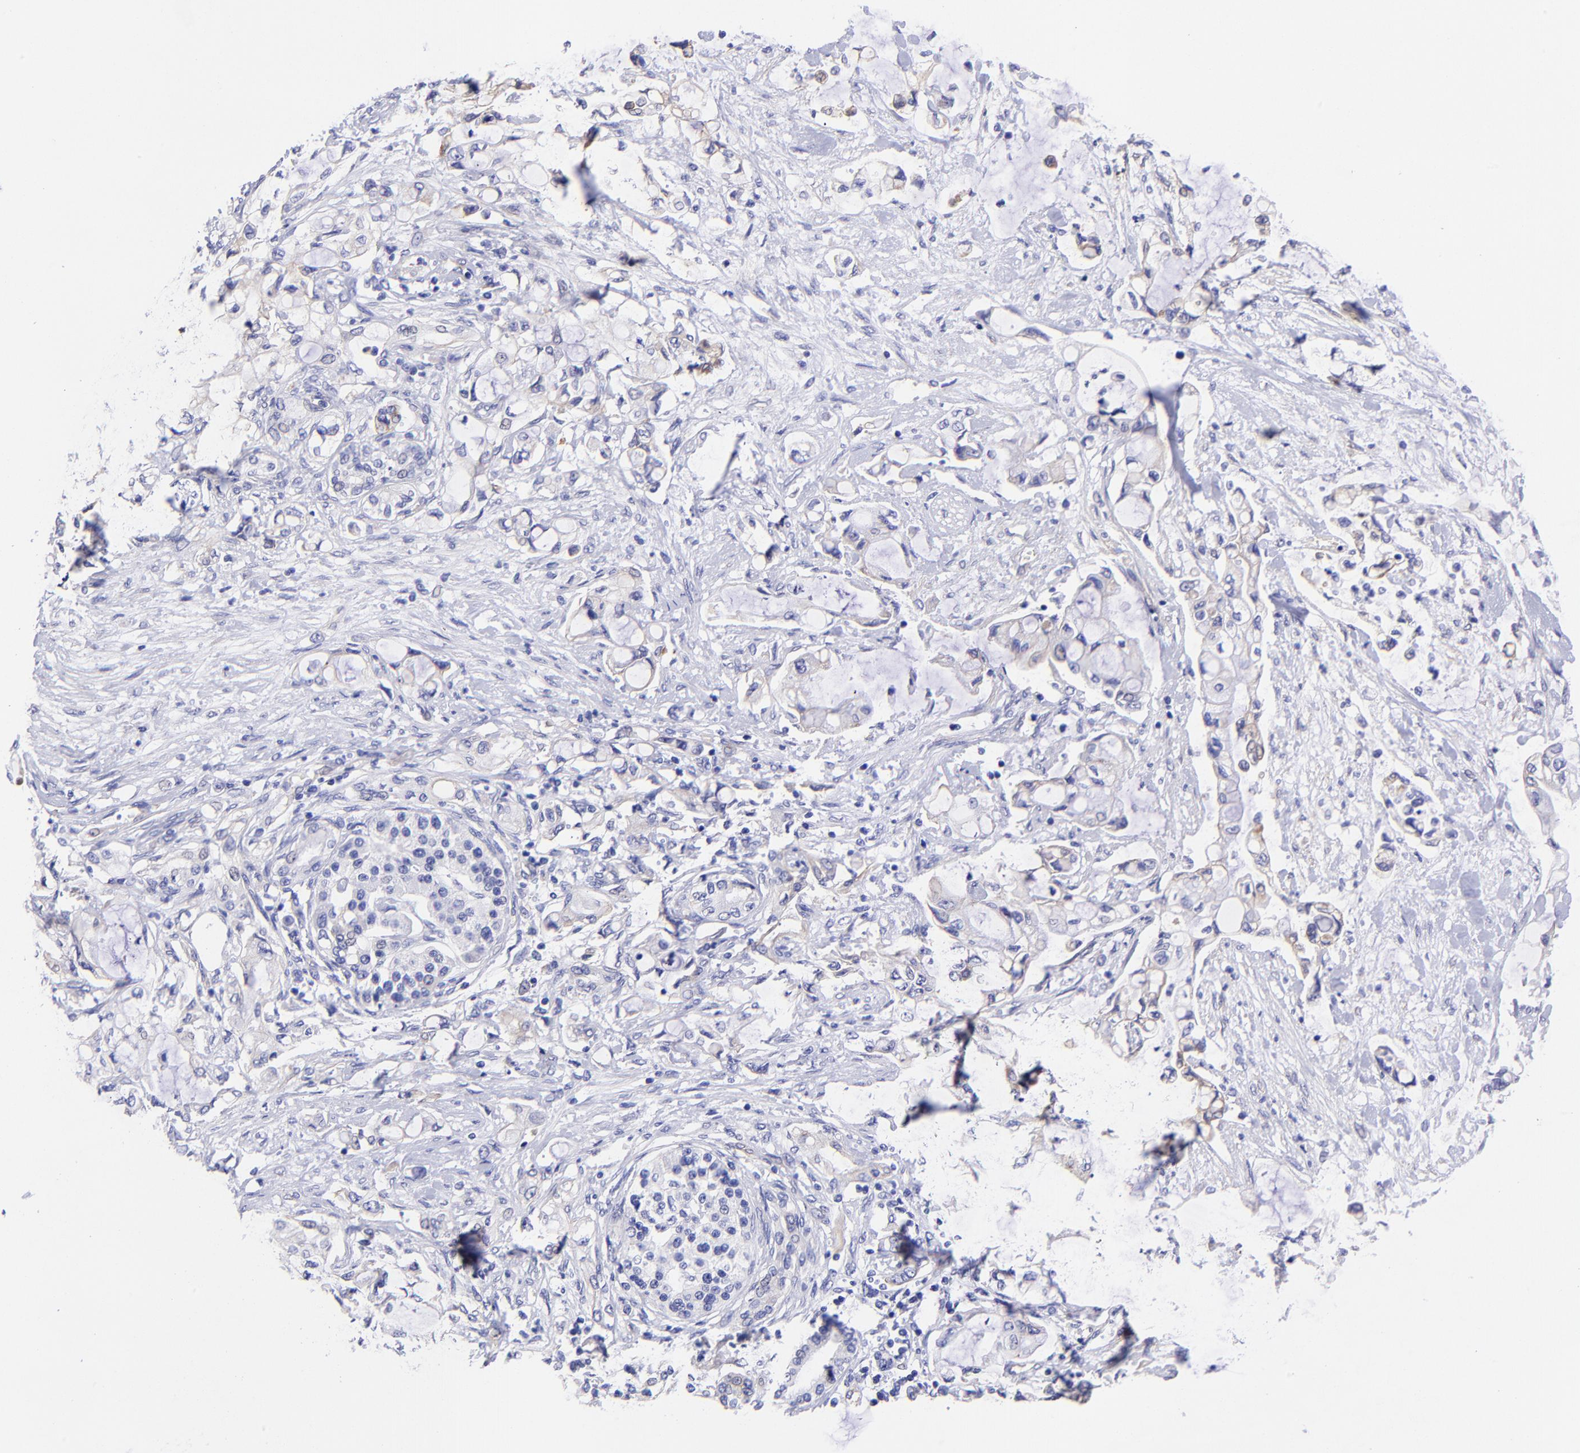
{"staining": {"intensity": "weak", "quantity": "<25%", "location": "cytoplasmic/membranous"}, "tissue": "pancreatic cancer", "cell_type": "Tumor cells", "image_type": "cancer", "snomed": [{"axis": "morphology", "description": "Adenocarcinoma, NOS"}, {"axis": "topography", "description": "Pancreas"}], "caption": "A histopathology image of pancreatic adenocarcinoma stained for a protein displays no brown staining in tumor cells. (Stains: DAB IHC with hematoxylin counter stain, Microscopy: brightfield microscopy at high magnification).", "gene": "PPFIBP1", "patient": {"sex": "female", "age": 70}}